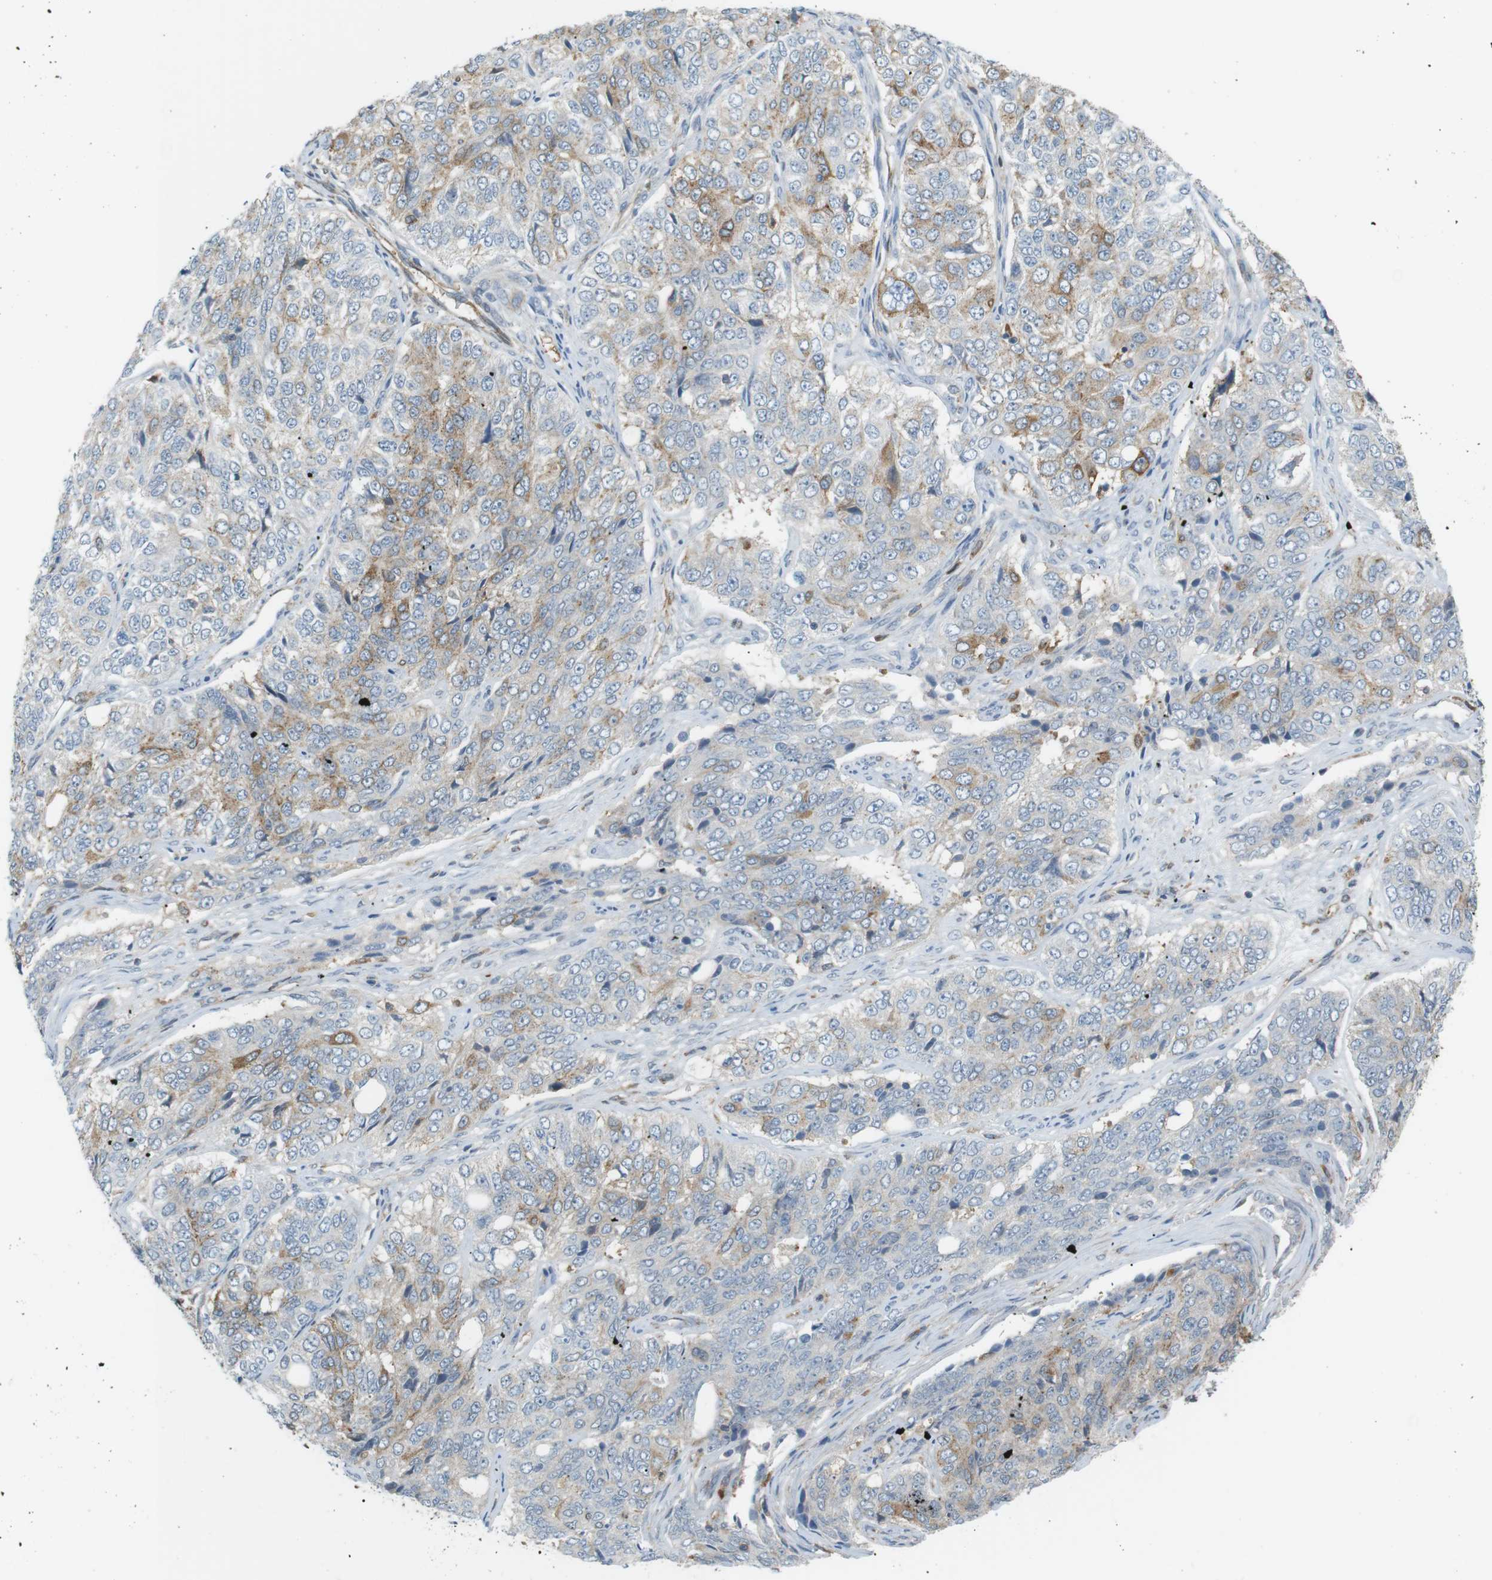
{"staining": {"intensity": "moderate", "quantity": "<25%", "location": "cytoplasmic/membranous"}, "tissue": "ovarian cancer", "cell_type": "Tumor cells", "image_type": "cancer", "snomed": [{"axis": "morphology", "description": "Carcinoma, endometroid"}, {"axis": "topography", "description": "Ovary"}], "caption": "Tumor cells exhibit moderate cytoplasmic/membranous staining in about <25% of cells in endometroid carcinoma (ovarian). (DAB (3,3'-diaminobenzidine) IHC, brown staining for protein, blue staining for nuclei).", "gene": "PEPD", "patient": {"sex": "female", "age": 51}}